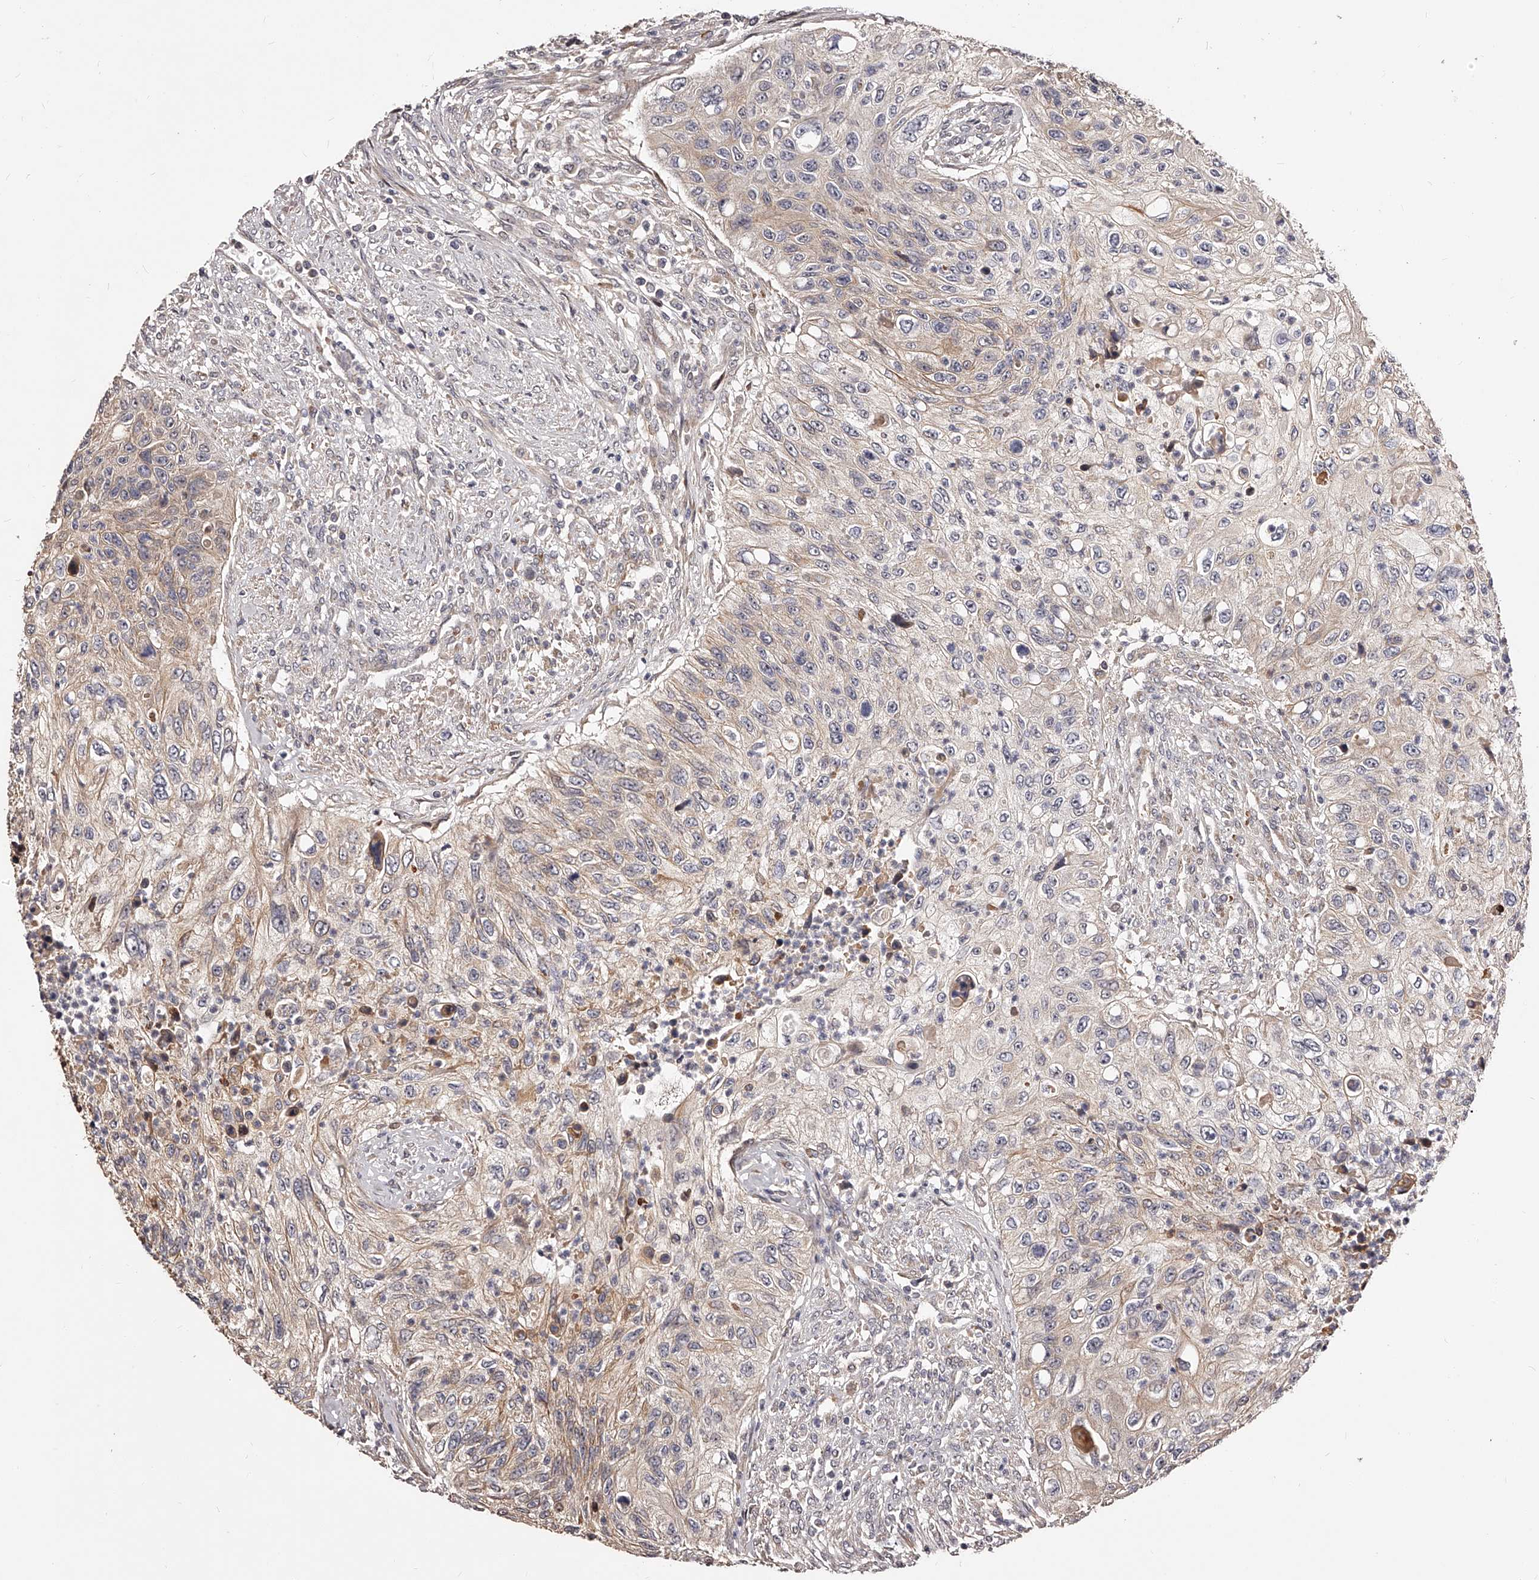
{"staining": {"intensity": "weak", "quantity": "<25%", "location": "cytoplasmic/membranous"}, "tissue": "urothelial cancer", "cell_type": "Tumor cells", "image_type": "cancer", "snomed": [{"axis": "morphology", "description": "Urothelial carcinoma, High grade"}, {"axis": "topography", "description": "Urinary bladder"}], "caption": "This is an immunohistochemistry photomicrograph of human urothelial cancer. There is no staining in tumor cells.", "gene": "ZNF502", "patient": {"sex": "female", "age": 60}}